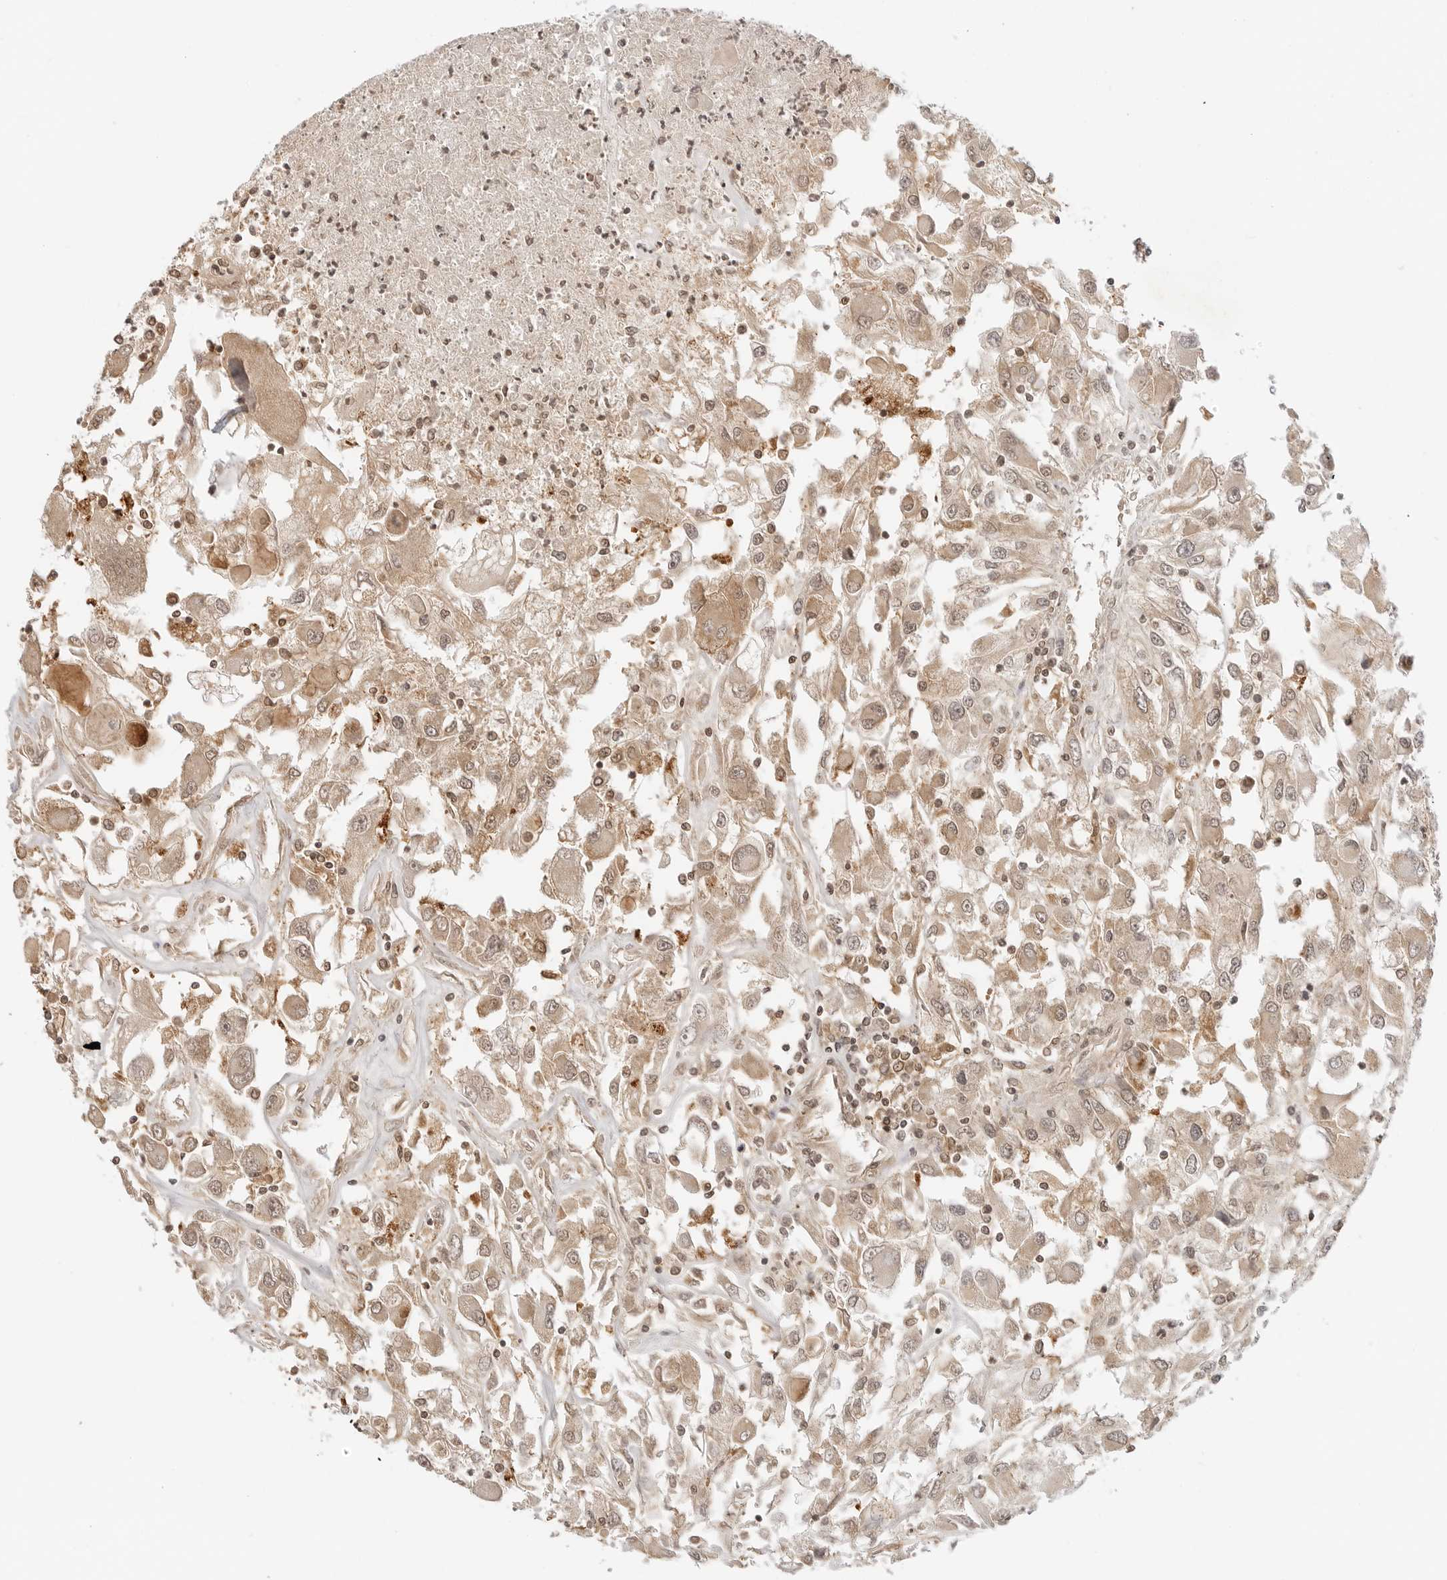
{"staining": {"intensity": "weak", "quantity": ">75%", "location": "cytoplasmic/membranous"}, "tissue": "renal cancer", "cell_type": "Tumor cells", "image_type": "cancer", "snomed": [{"axis": "morphology", "description": "Adenocarcinoma, NOS"}, {"axis": "topography", "description": "Kidney"}], "caption": "Immunohistochemical staining of human renal adenocarcinoma displays low levels of weak cytoplasmic/membranous protein staining in approximately >75% of tumor cells. The protein of interest is stained brown, and the nuclei are stained in blue (DAB IHC with brightfield microscopy, high magnification).", "gene": "EPHA1", "patient": {"sex": "female", "age": 52}}